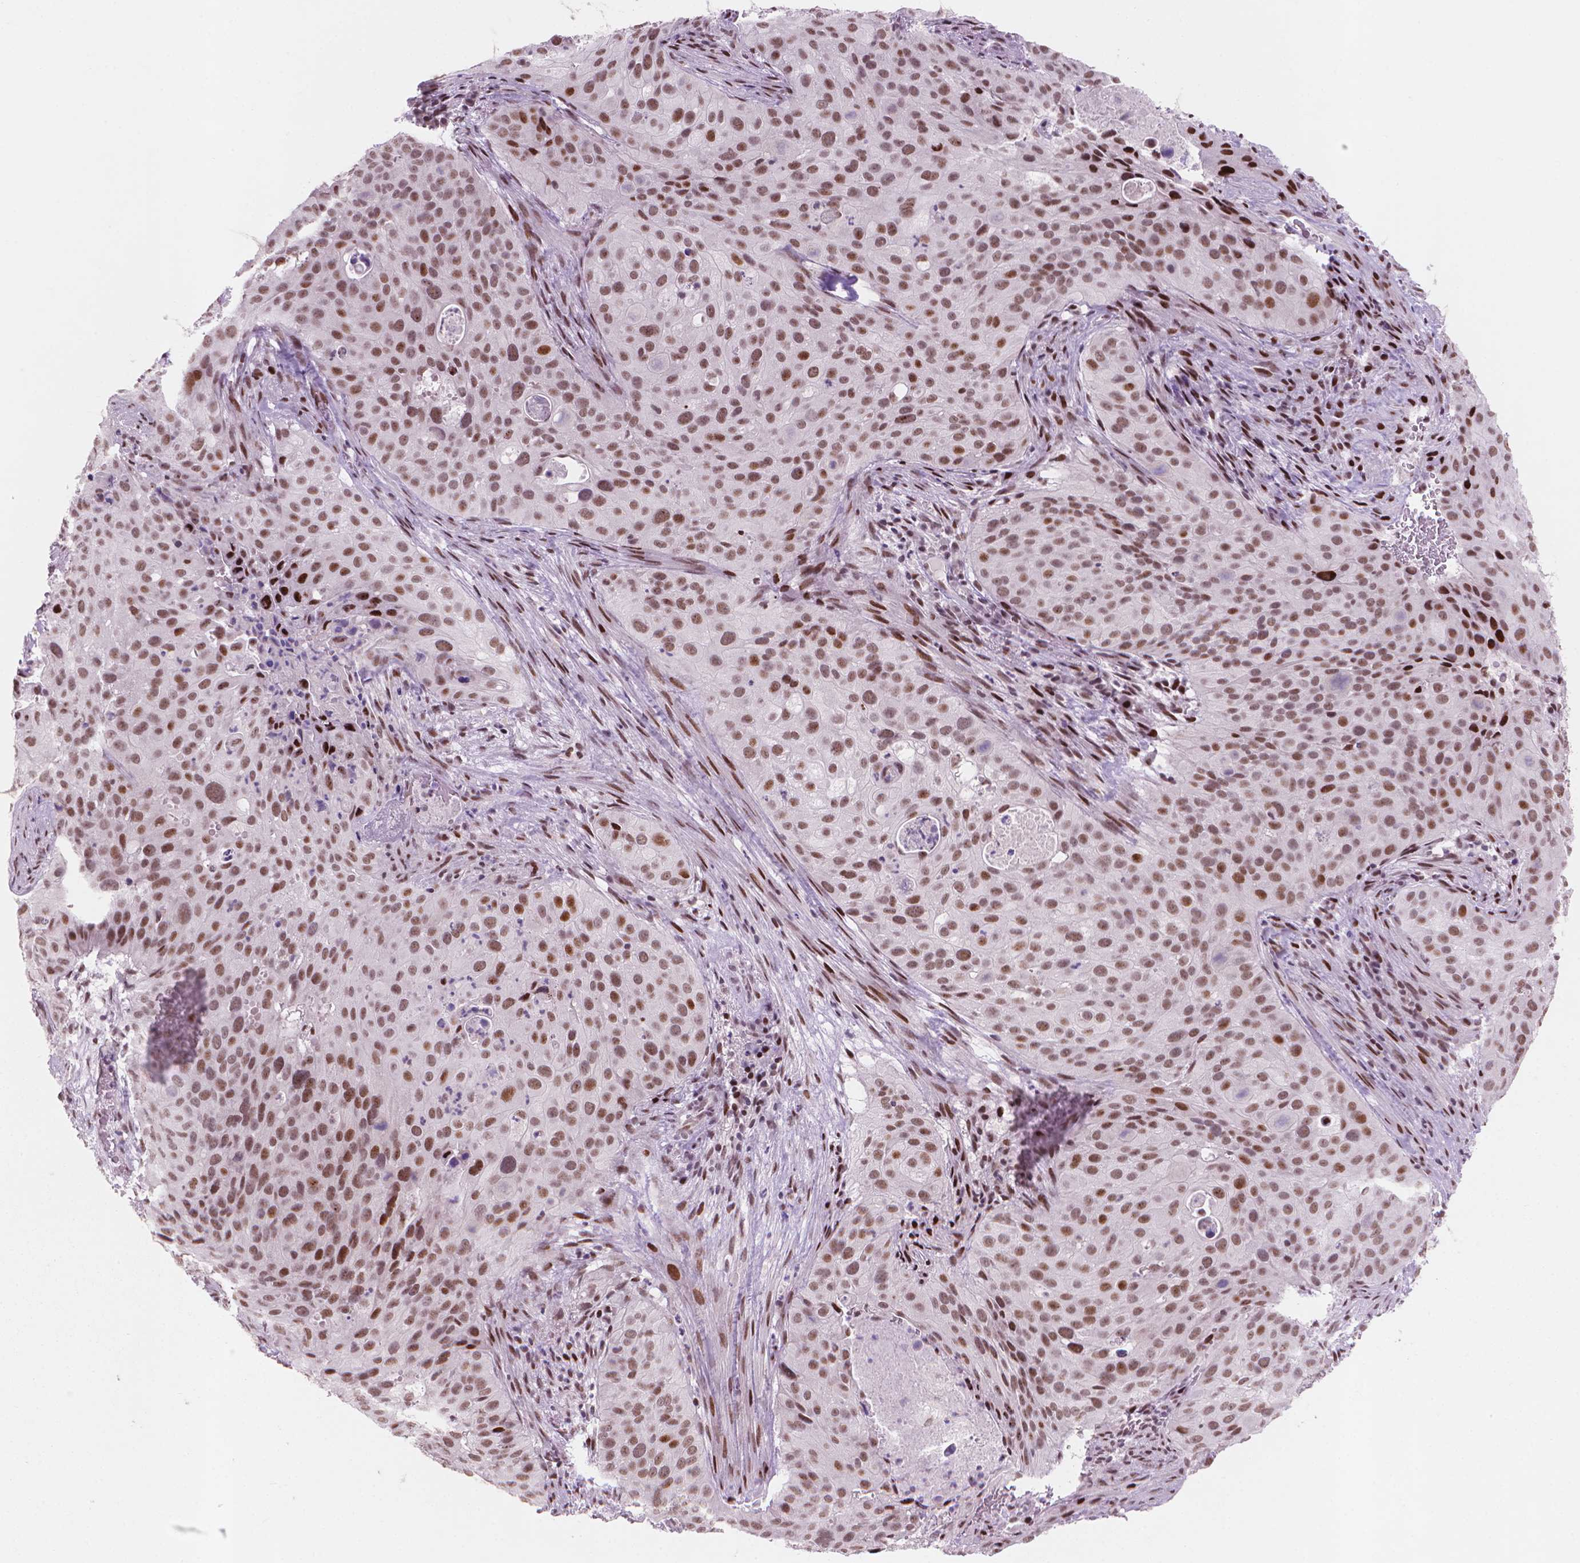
{"staining": {"intensity": "strong", "quantity": ">75%", "location": "nuclear"}, "tissue": "cervical cancer", "cell_type": "Tumor cells", "image_type": "cancer", "snomed": [{"axis": "morphology", "description": "Squamous cell carcinoma, NOS"}, {"axis": "topography", "description": "Cervix"}], "caption": "A high-resolution photomicrograph shows IHC staining of cervical cancer (squamous cell carcinoma), which shows strong nuclear staining in about >75% of tumor cells.", "gene": "HES7", "patient": {"sex": "female", "age": 38}}